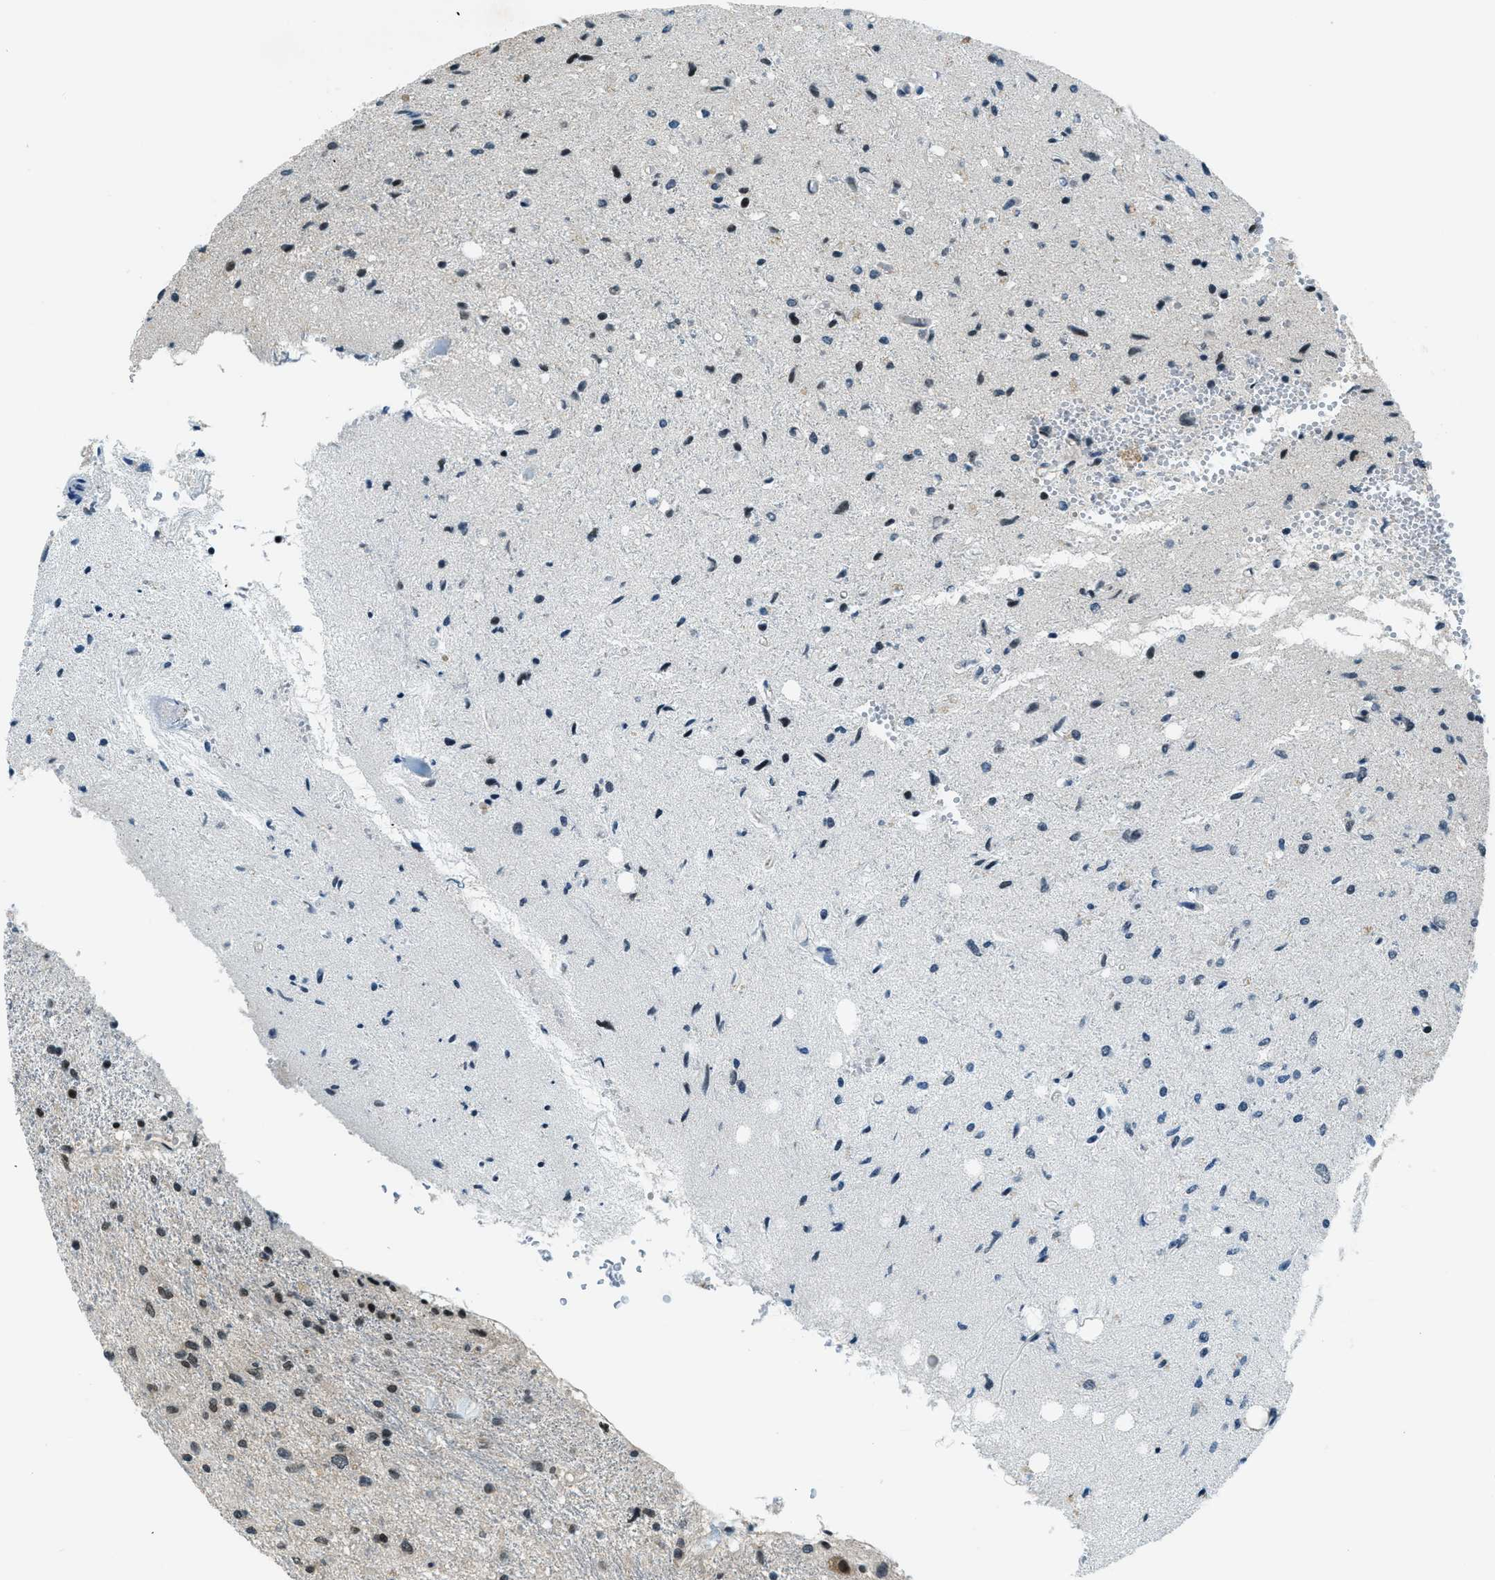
{"staining": {"intensity": "weak", "quantity": "25%-75%", "location": "nuclear"}, "tissue": "glioma", "cell_type": "Tumor cells", "image_type": "cancer", "snomed": [{"axis": "morphology", "description": "Glioma, malignant, Low grade"}, {"axis": "topography", "description": "Brain"}], "caption": "The photomicrograph reveals staining of malignant glioma (low-grade), revealing weak nuclear protein positivity (brown color) within tumor cells. (DAB (3,3'-diaminobenzidine) IHC with brightfield microscopy, high magnification).", "gene": "KLF6", "patient": {"sex": "male", "age": 77}}